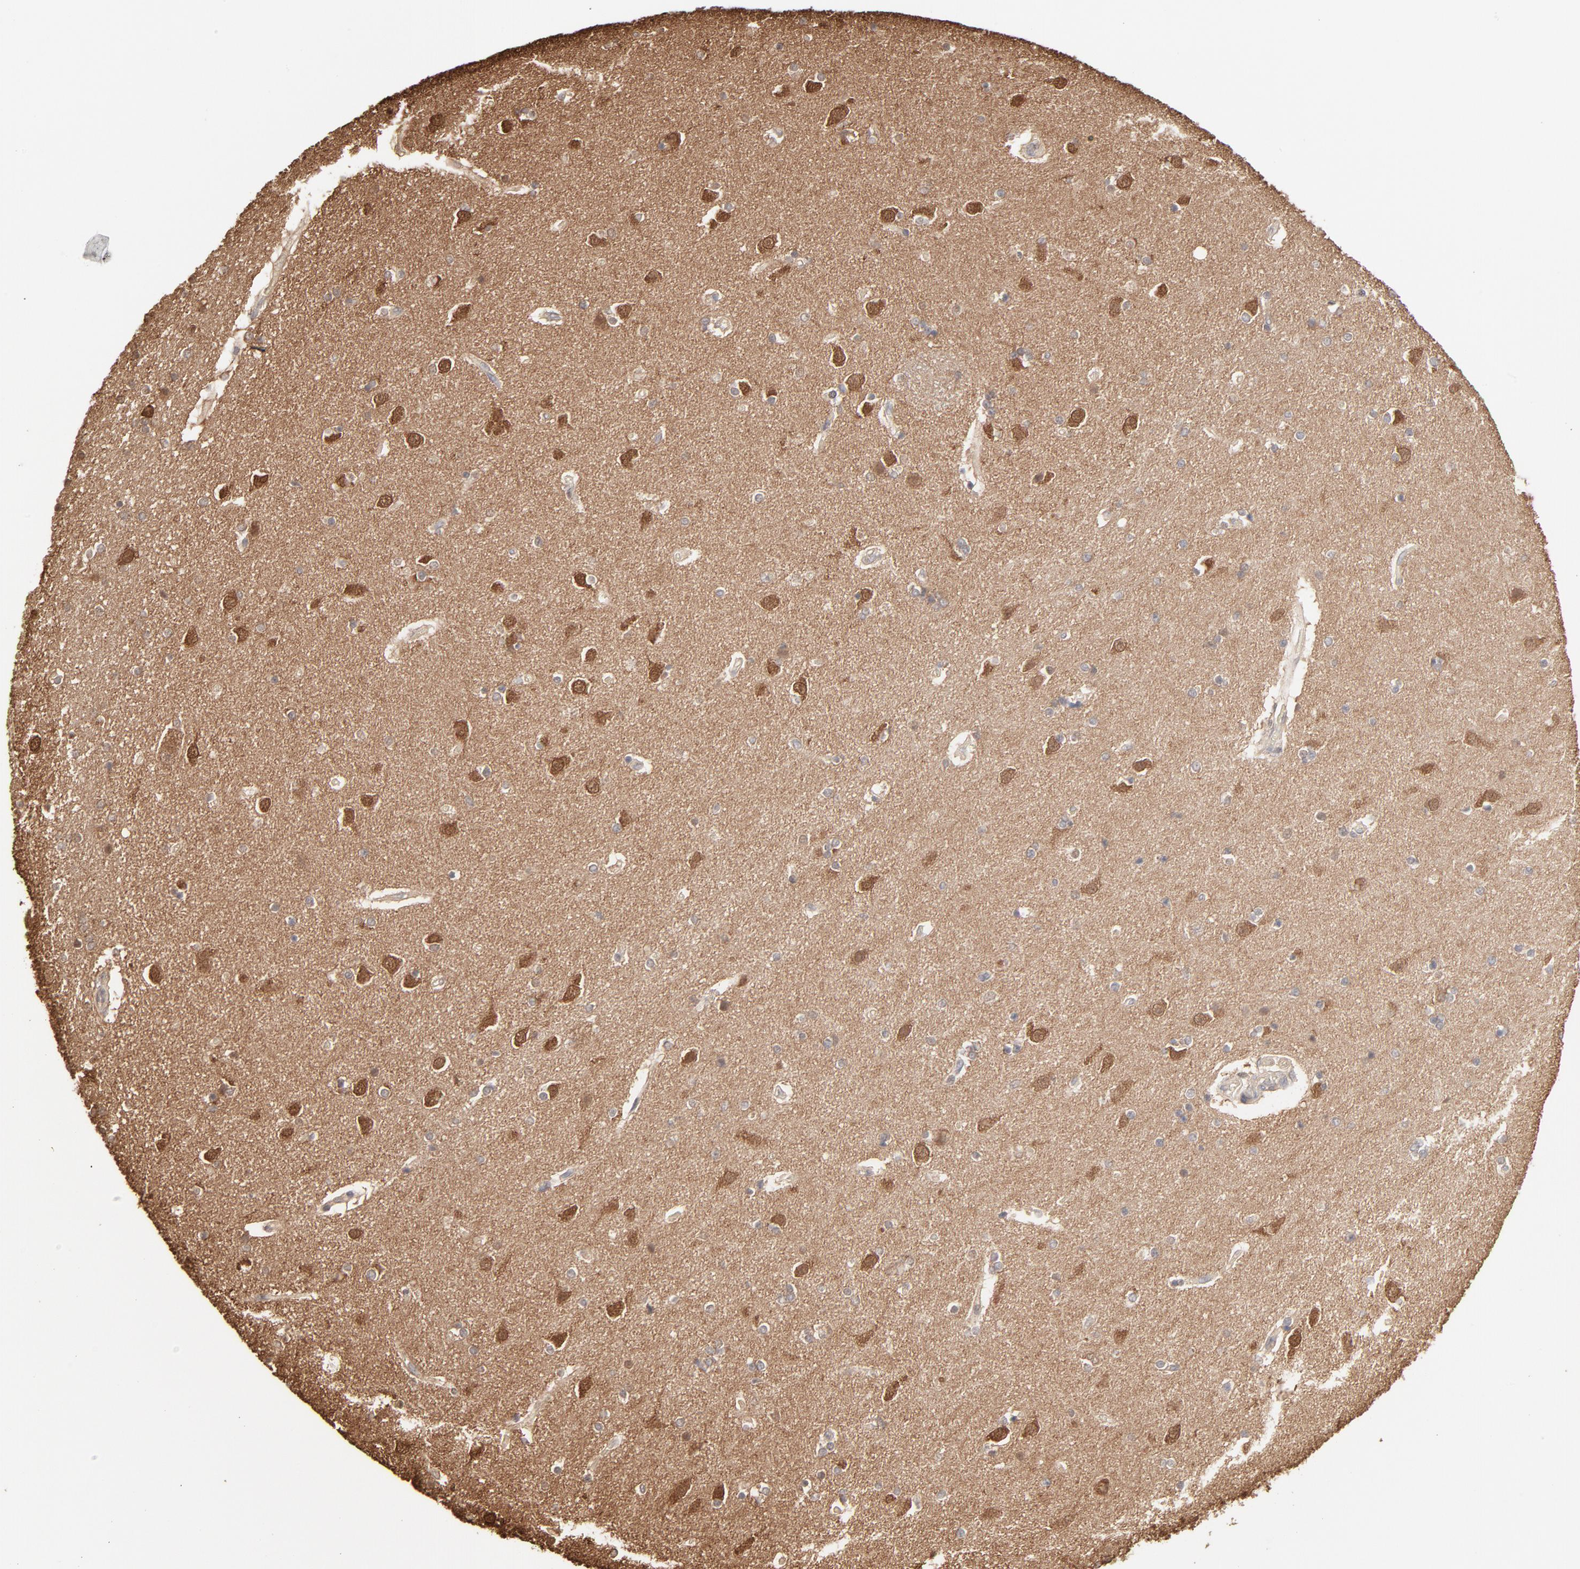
{"staining": {"intensity": "weak", "quantity": "<25%", "location": "cytoplasmic/membranous"}, "tissue": "caudate", "cell_type": "Glial cells", "image_type": "normal", "snomed": [{"axis": "morphology", "description": "Normal tissue, NOS"}, {"axis": "topography", "description": "Lateral ventricle wall"}], "caption": "Immunohistochemistry (IHC) image of unremarkable caudate: human caudate stained with DAB (3,3'-diaminobenzidine) exhibits no significant protein positivity in glial cells.", "gene": "PPP2CA", "patient": {"sex": "female", "age": 54}}